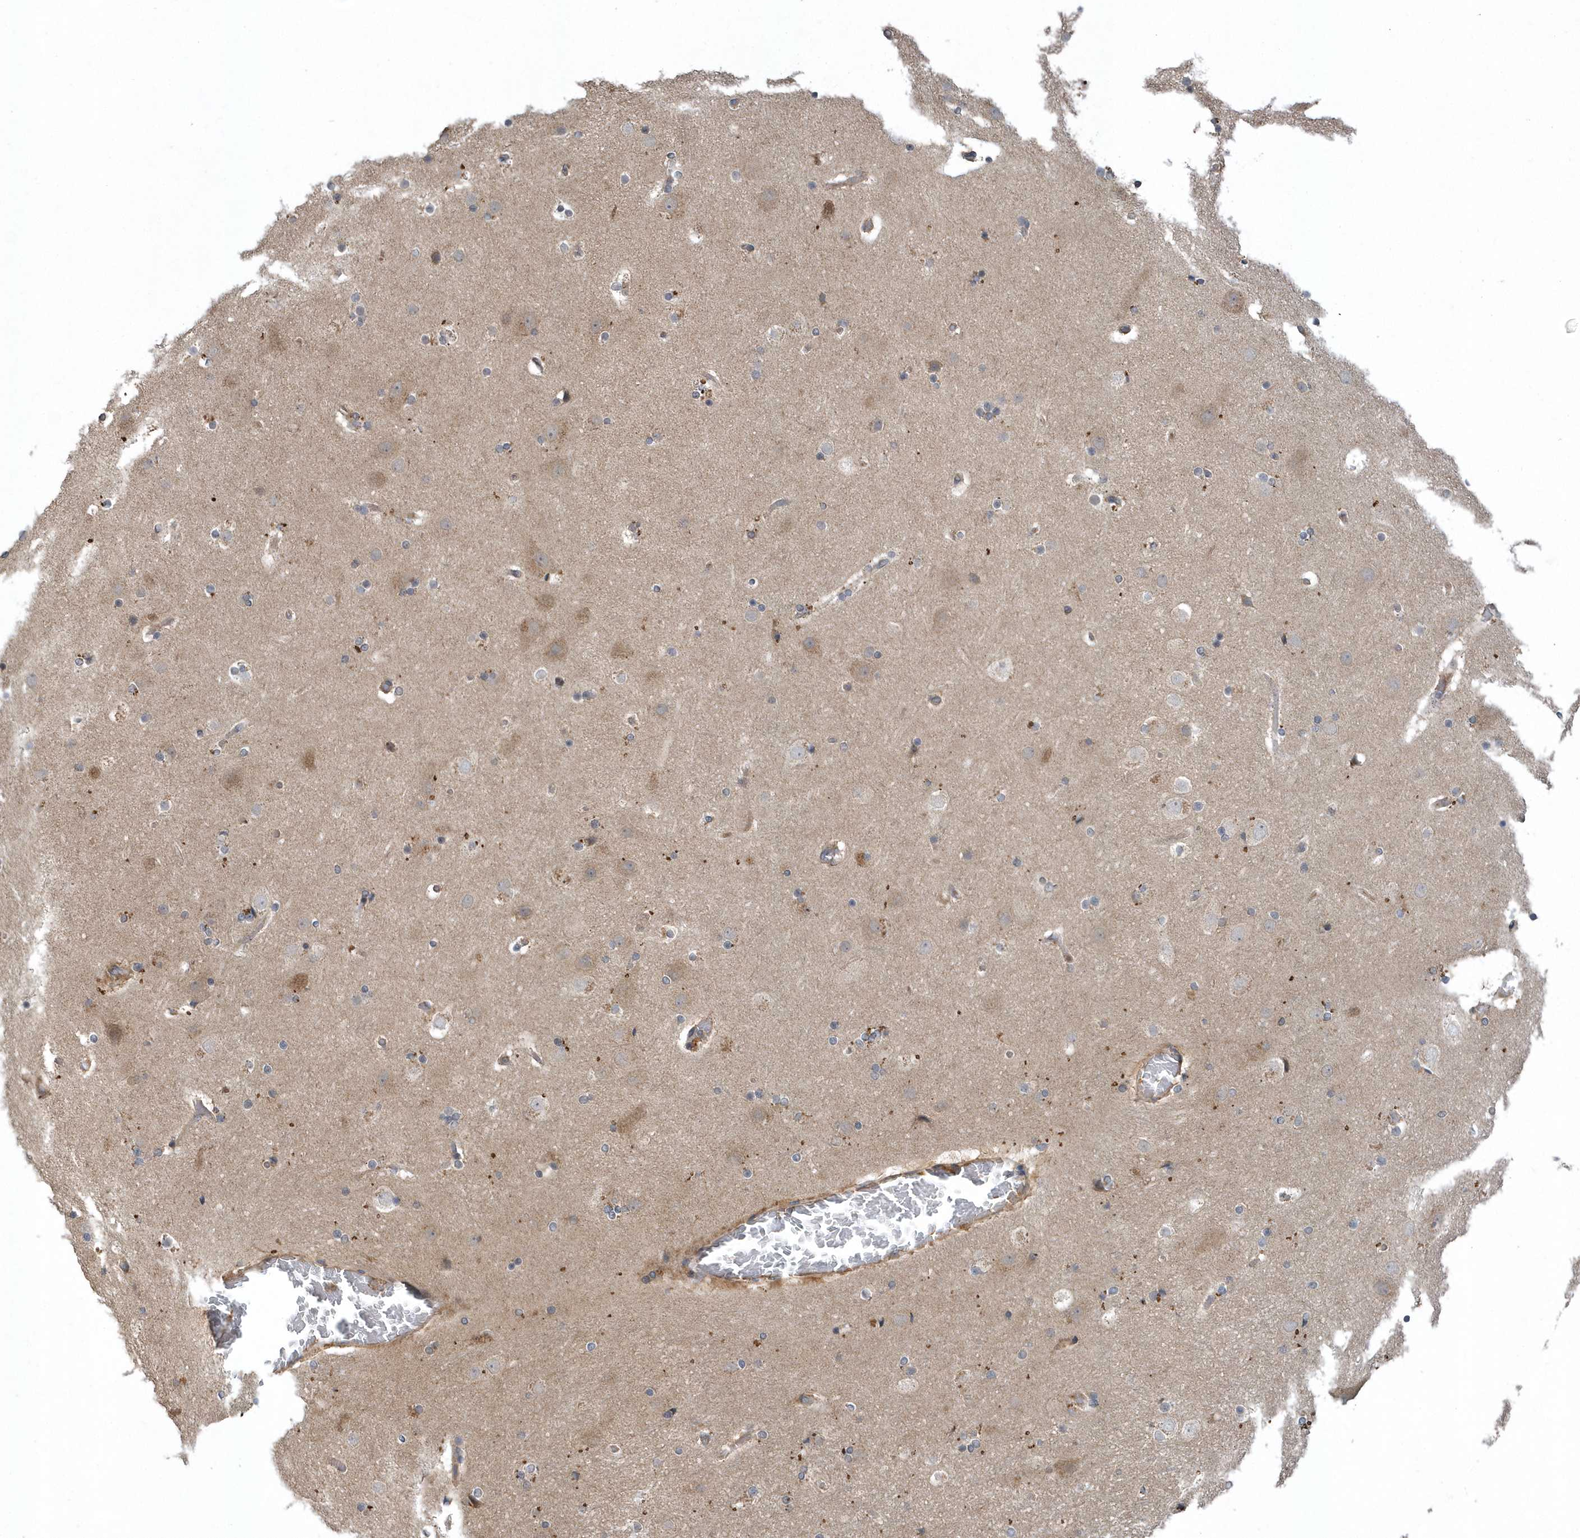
{"staining": {"intensity": "moderate", "quantity": ">75%", "location": "cytoplasmic/membranous"}, "tissue": "cerebral cortex", "cell_type": "Endothelial cells", "image_type": "normal", "snomed": [{"axis": "morphology", "description": "Normal tissue, NOS"}, {"axis": "topography", "description": "Cerebral cortex"}], "caption": "A photomicrograph of cerebral cortex stained for a protein exhibits moderate cytoplasmic/membranous brown staining in endothelial cells.", "gene": "HMGCS1", "patient": {"sex": "male", "age": 57}}